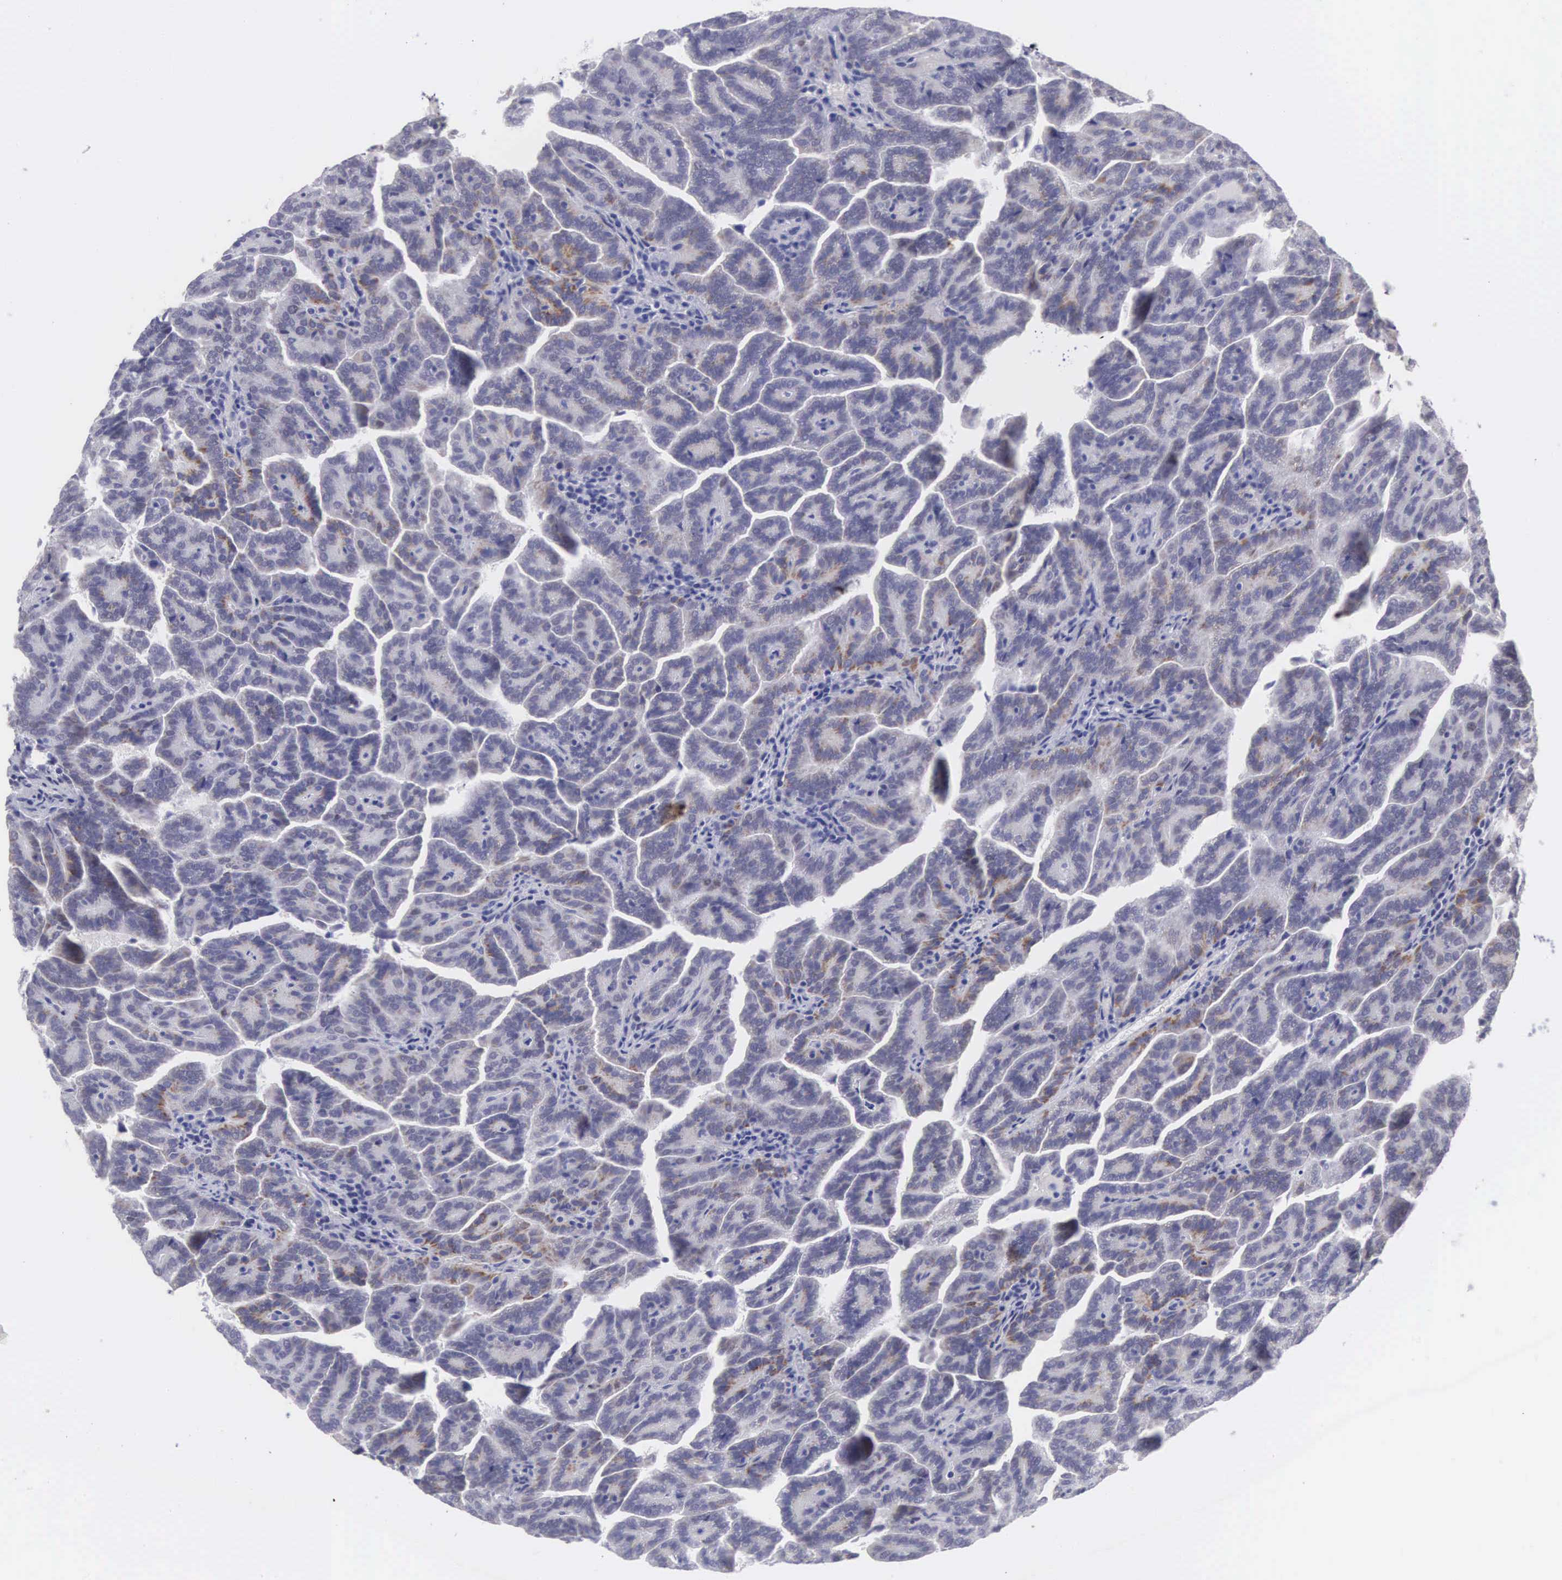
{"staining": {"intensity": "moderate", "quantity": "<25%", "location": "cytoplasmic/membranous"}, "tissue": "renal cancer", "cell_type": "Tumor cells", "image_type": "cancer", "snomed": [{"axis": "morphology", "description": "Adenocarcinoma, NOS"}, {"axis": "topography", "description": "Kidney"}], "caption": "Adenocarcinoma (renal) stained with a protein marker demonstrates moderate staining in tumor cells.", "gene": "SOX11", "patient": {"sex": "male", "age": 61}}